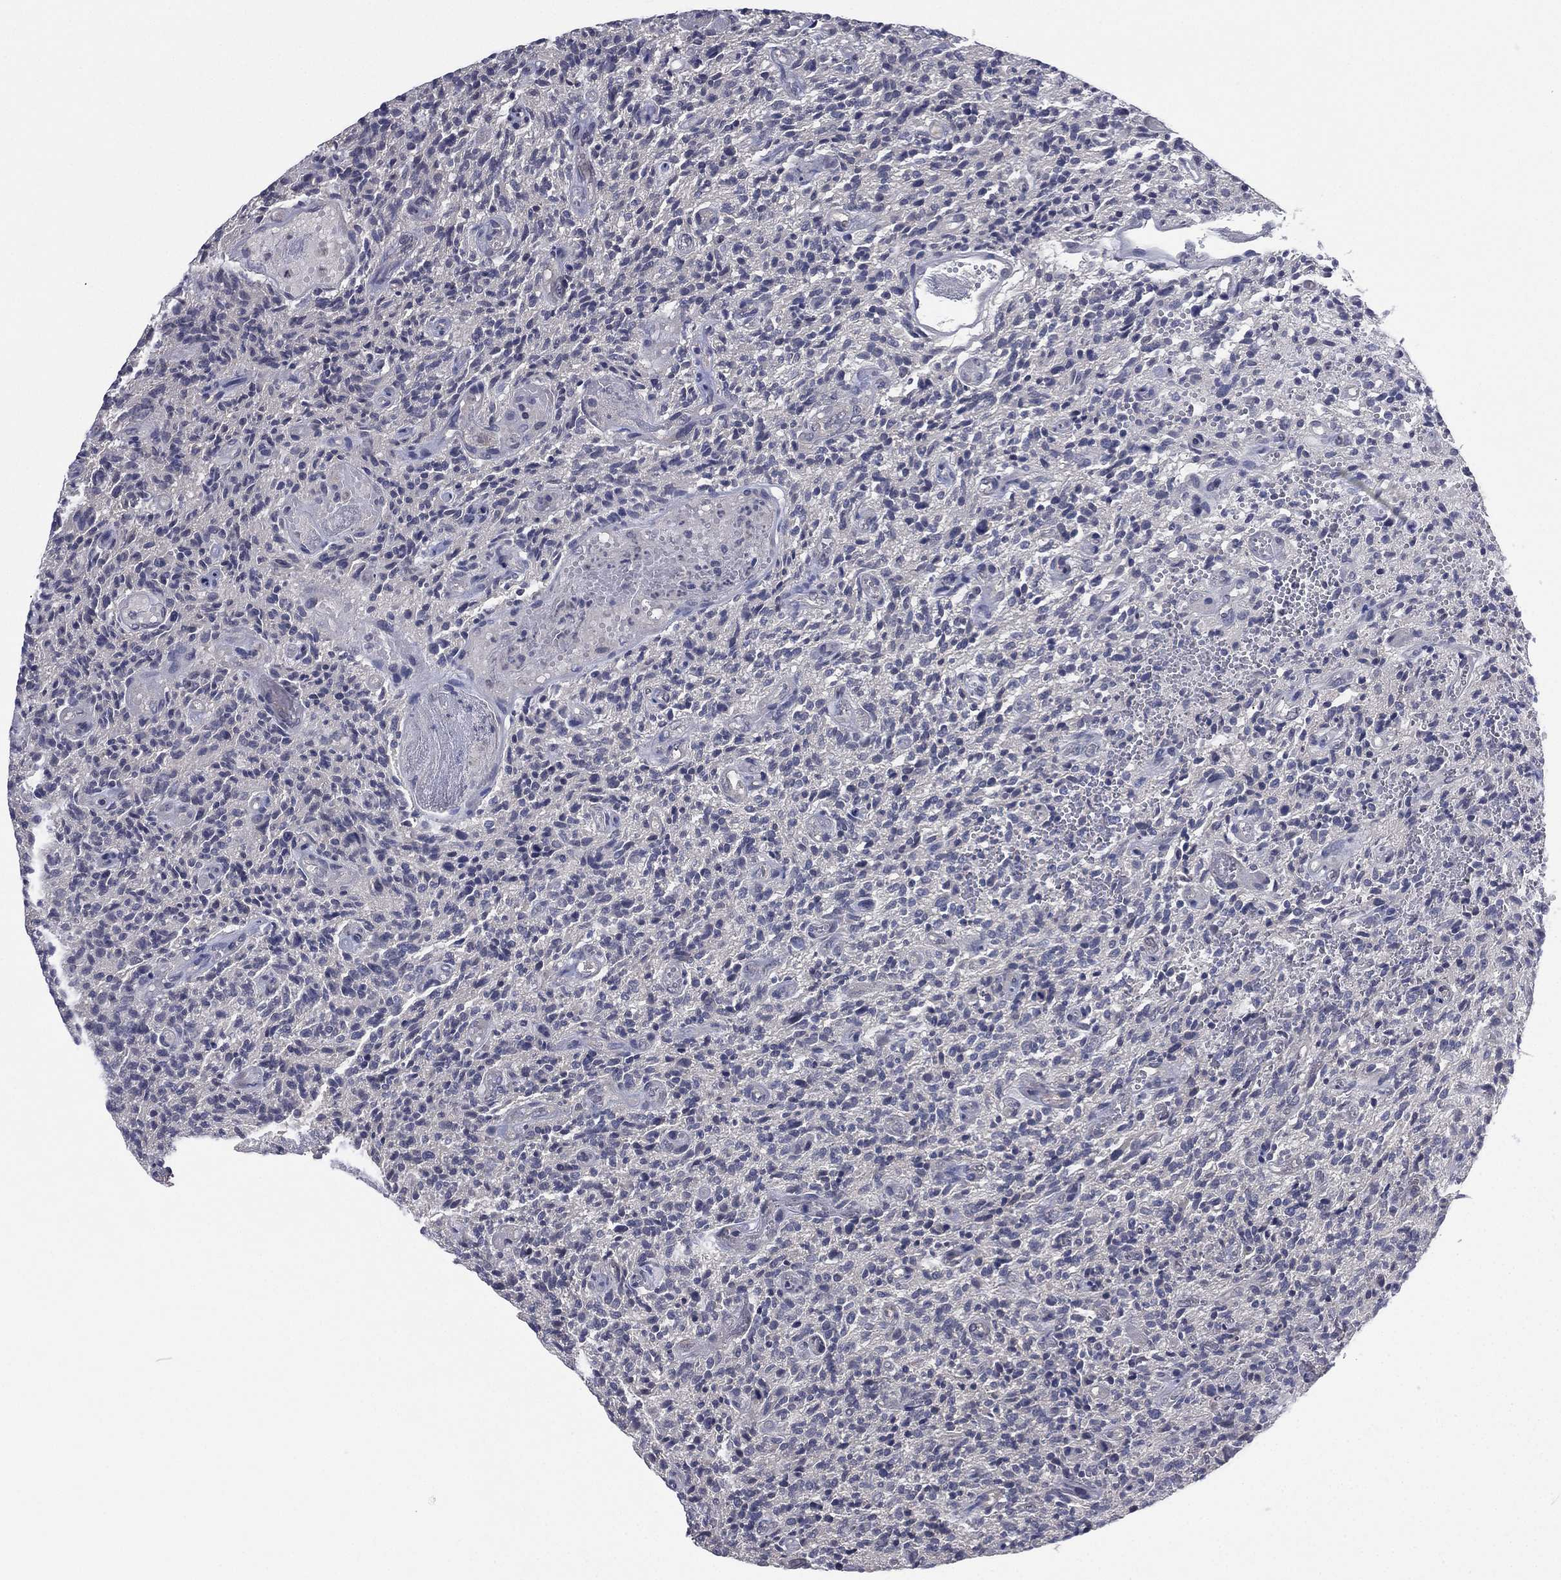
{"staining": {"intensity": "negative", "quantity": "none", "location": "none"}, "tissue": "glioma", "cell_type": "Tumor cells", "image_type": "cancer", "snomed": [{"axis": "morphology", "description": "Glioma, malignant, High grade"}, {"axis": "topography", "description": "Brain"}], "caption": "Immunohistochemistry photomicrograph of neoplastic tissue: glioma stained with DAB (3,3'-diaminobenzidine) reveals no significant protein staining in tumor cells.", "gene": "MPP7", "patient": {"sex": "male", "age": 64}}